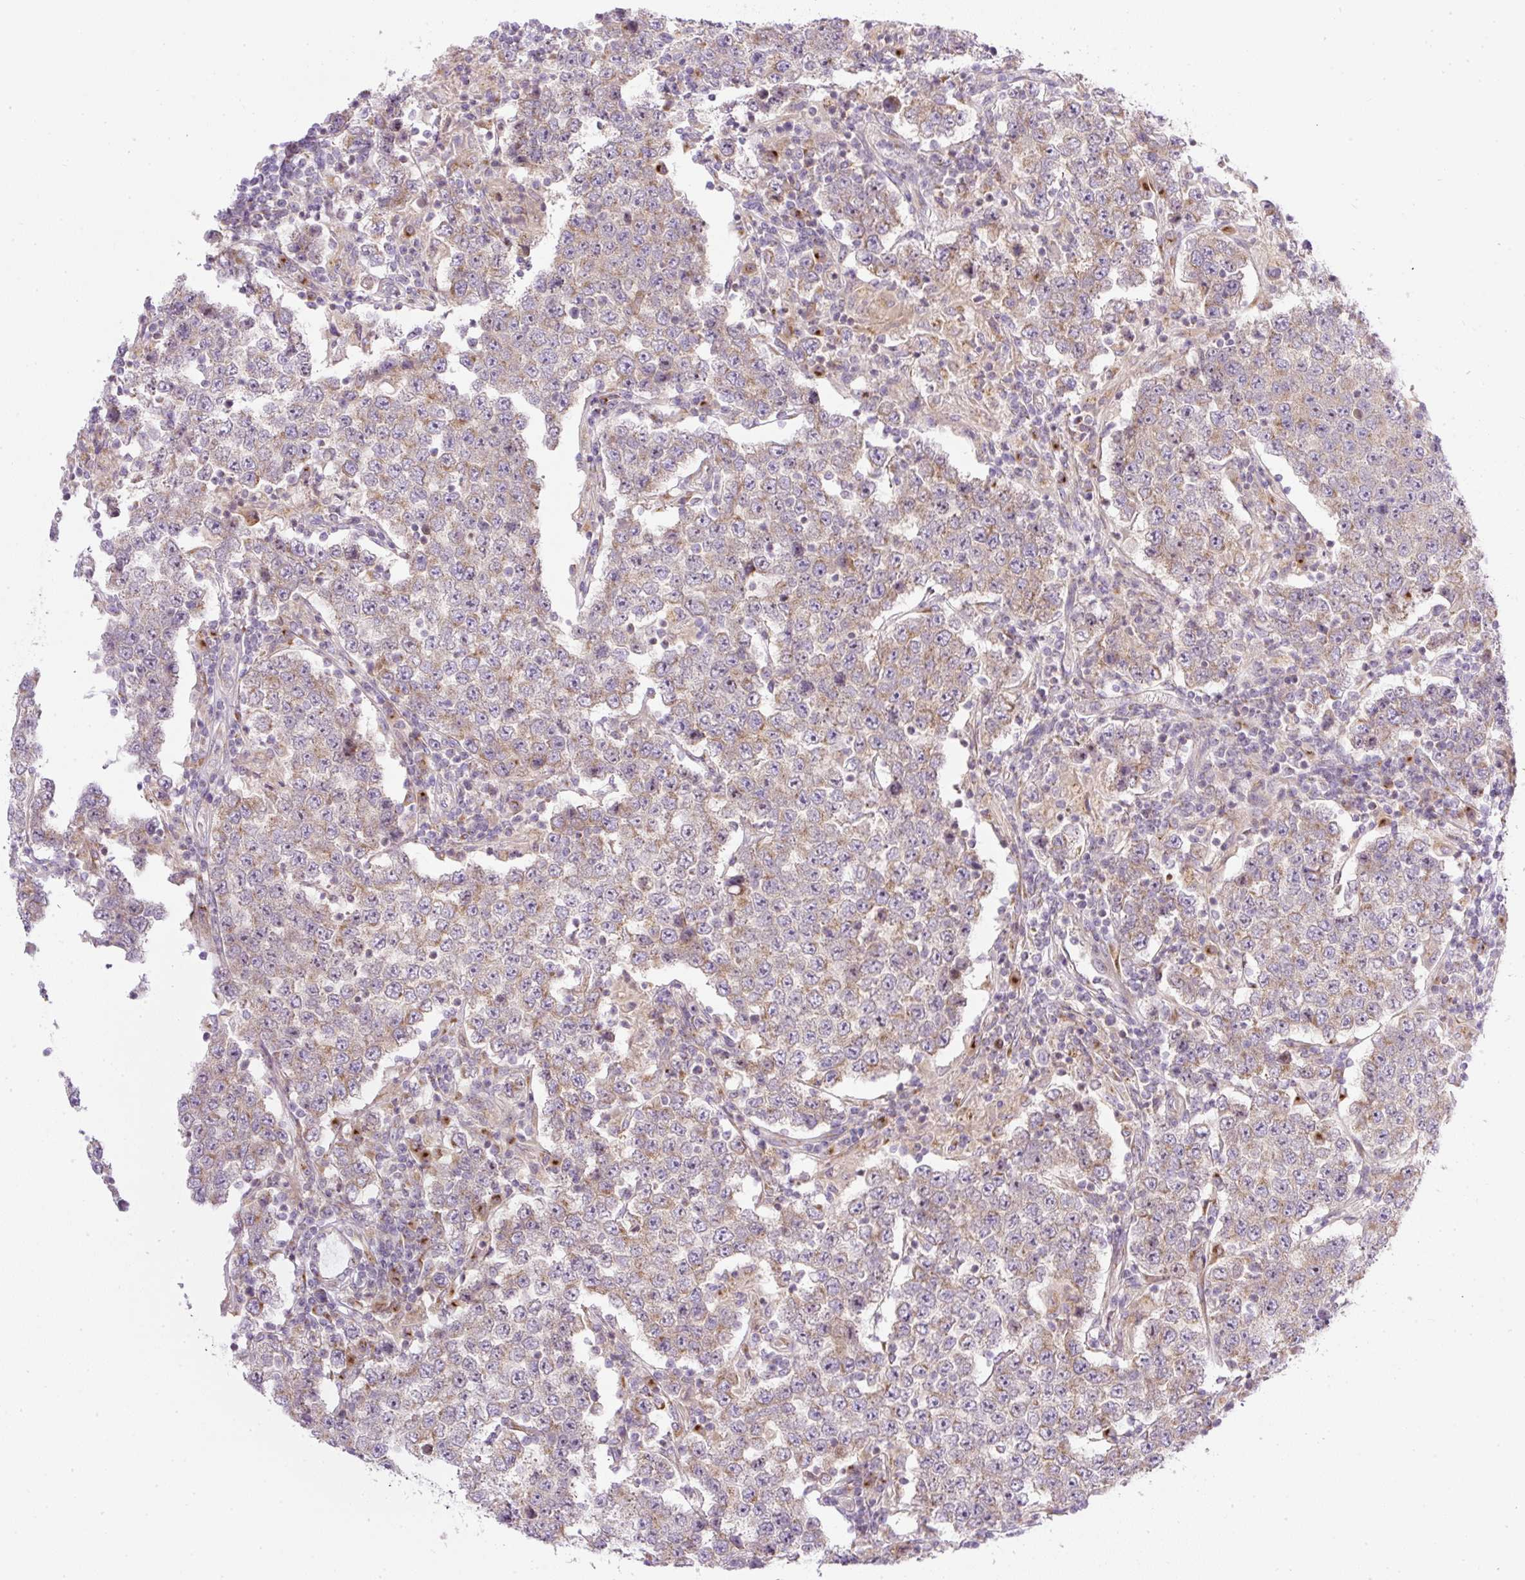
{"staining": {"intensity": "weak", "quantity": "25%-75%", "location": "cytoplasmic/membranous"}, "tissue": "testis cancer", "cell_type": "Tumor cells", "image_type": "cancer", "snomed": [{"axis": "morphology", "description": "Normal tissue, NOS"}, {"axis": "morphology", "description": "Urothelial carcinoma, High grade"}, {"axis": "morphology", "description": "Seminoma, NOS"}, {"axis": "morphology", "description": "Carcinoma, Embryonal, NOS"}, {"axis": "topography", "description": "Urinary bladder"}, {"axis": "topography", "description": "Testis"}], "caption": "An image of human testis cancer stained for a protein displays weak cytoplasmic/membranous brown staining in tumor cells. The staining was performed using DAB (3,3'-diaminobenzidine), with brown indicating positive protein expression. Nuclei are stained blue with hematoxylin.", "gene": "MLX", "patient": {"sex": "male", "age": 41}}